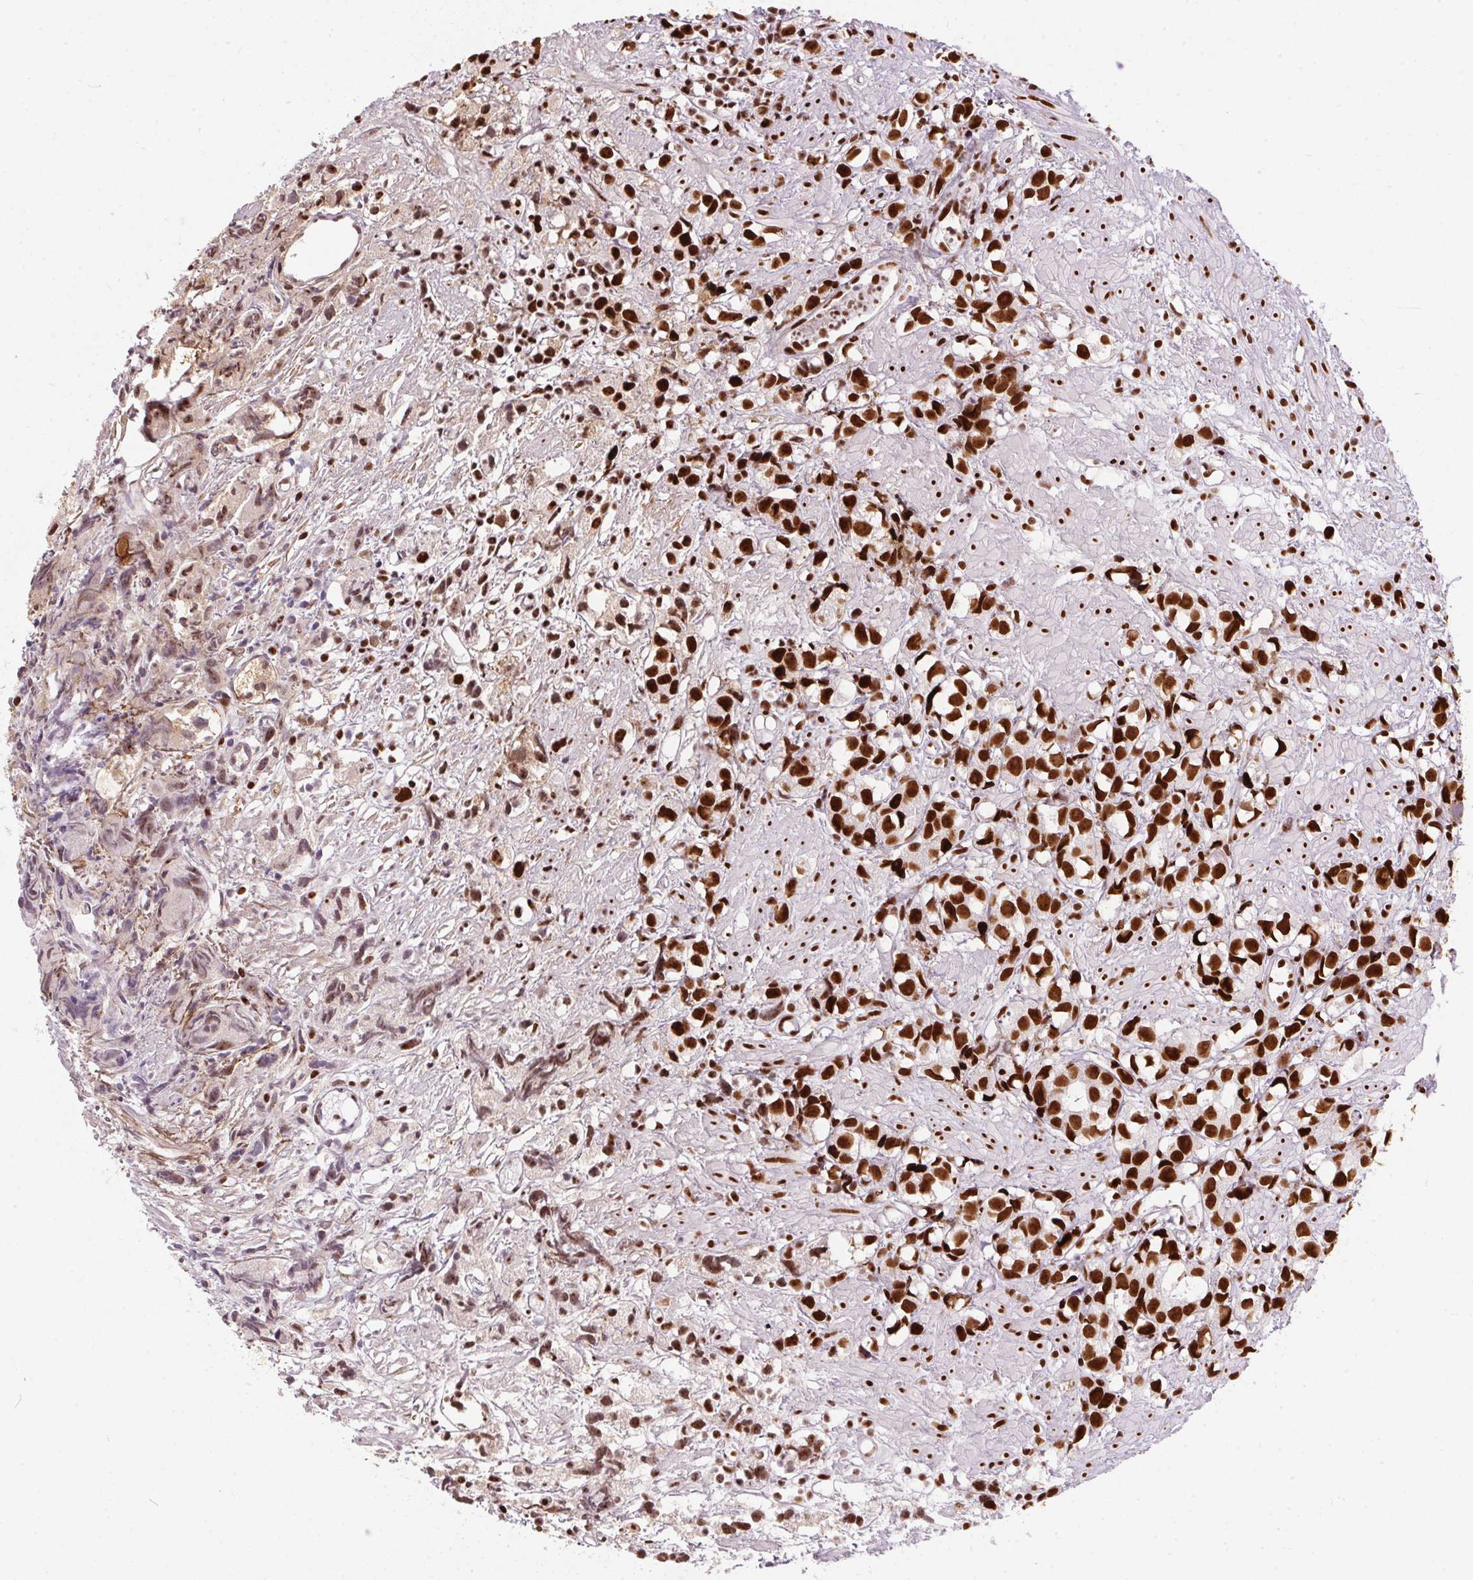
{"staining": {"intensity": "strong", "quantity": ">75%", "location": "nuclear"}, "tissue": "prostate cancer", "cell_type": "Tumor cells", "image_type": "cancer", "snomed": [{"axis": "morphology", "description": "Adenocarcinoma, High grade"}, {"axis": "topography", "description": "Prostate"}], "caption": "The image reveals a brown stain indicating the presence of a protein in the nuclear of tumor cells in prostate adenocarcinoma (high-grade).", "gene": "PAGE3", "patient": {"sex": "male", "age": 68}}